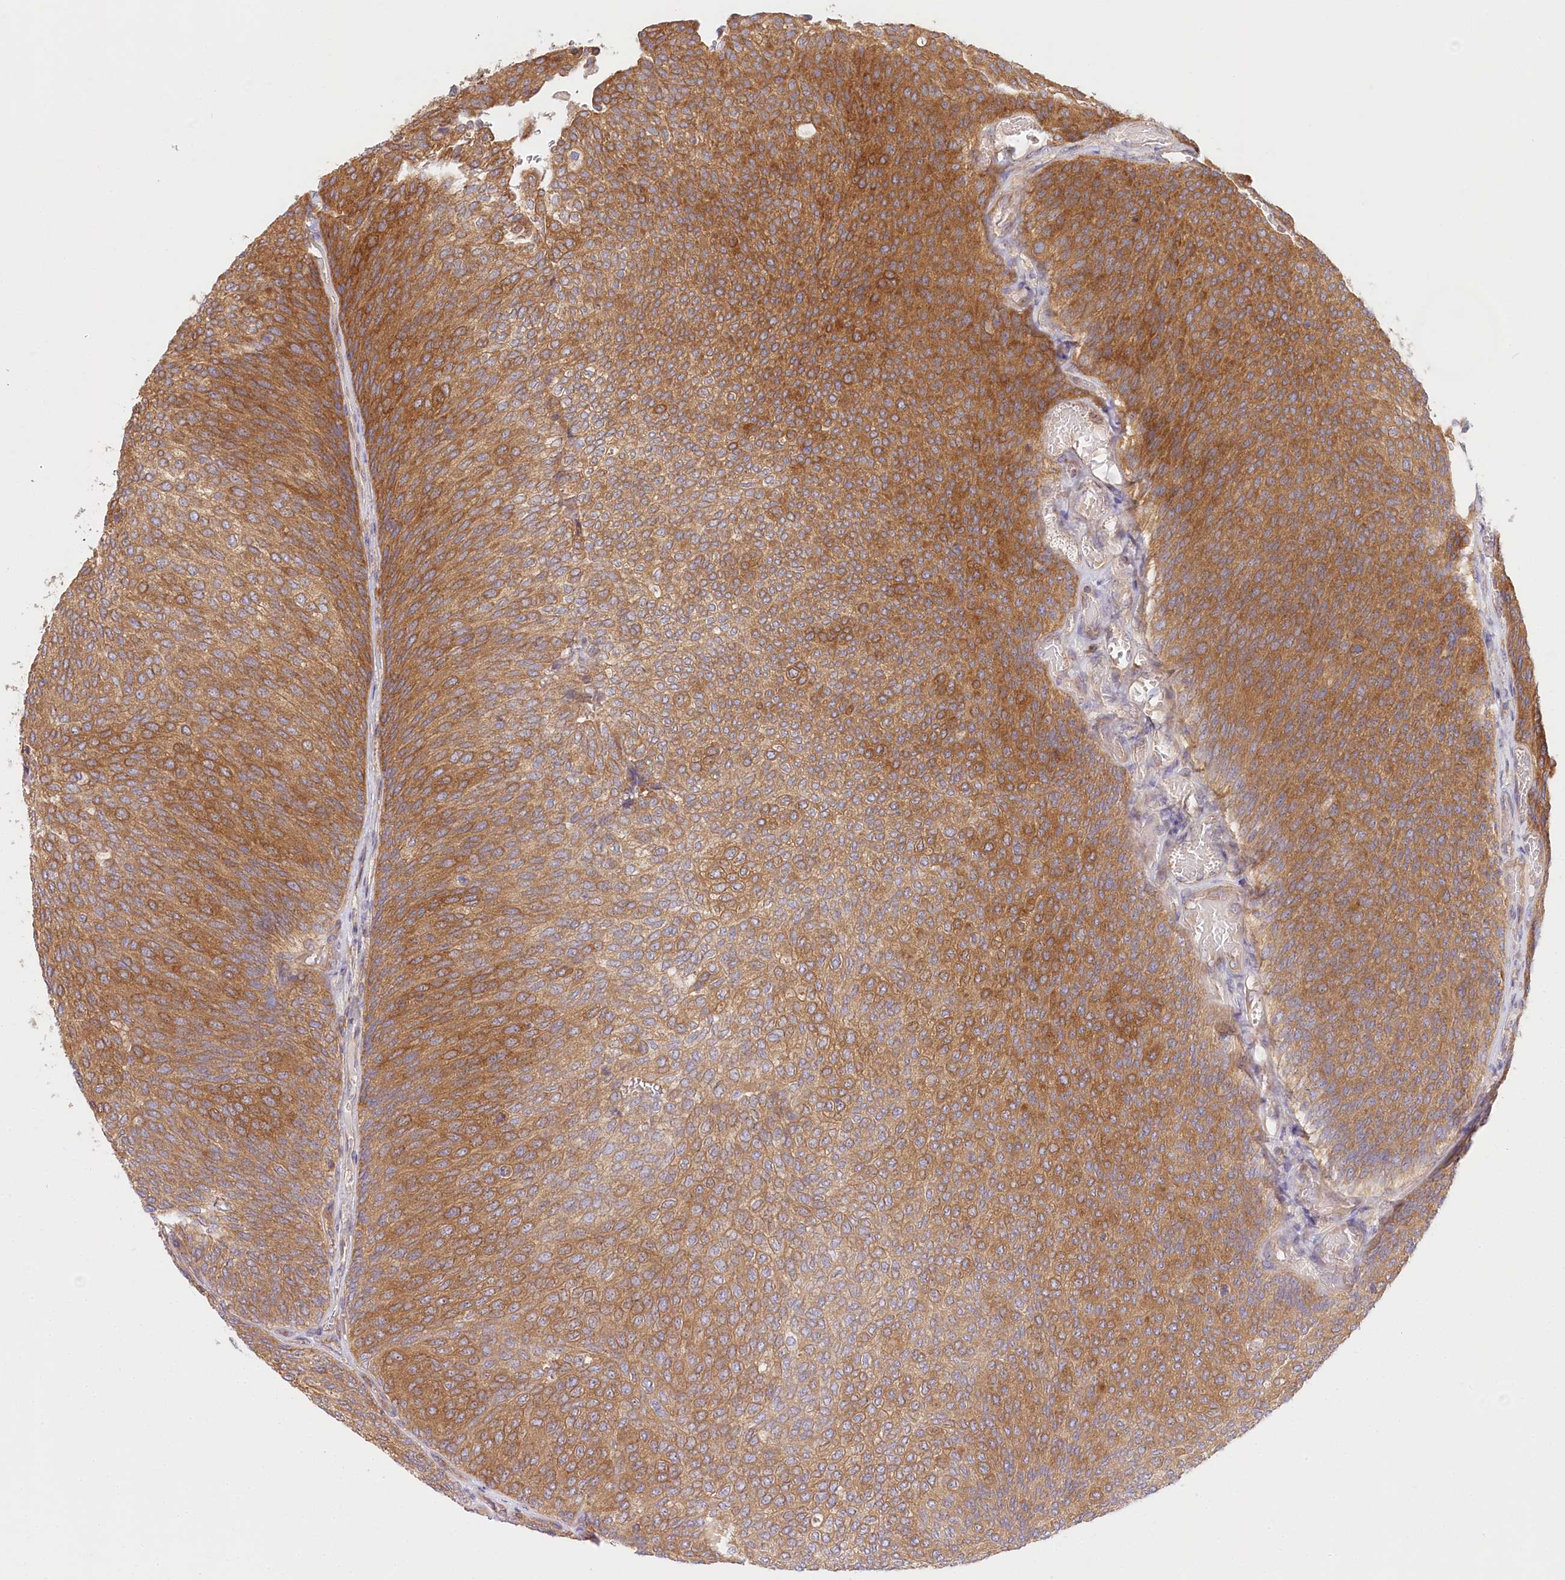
{"staining": {"intensity": "strong", "quantity": ">75%", "location": "cytoplasmic/membranous"}, "tissue": "urothelial cancer", "cell_type": "Tumor cells", "image_type": "cancer", "snomed": [{"axis": "morphology", "description": "Urothelial carcinoma, Low grade"}, {"axis": "topography", "description": "Urinary bladder"}], "caption": "Urothelial cancer stained for a protein (brown) displays strong cytoplasmic/membranous positive staining in approximately >75% of tumor cells.", "gene": "UMPS", "patient": {"sex": "female", "age": 79}}